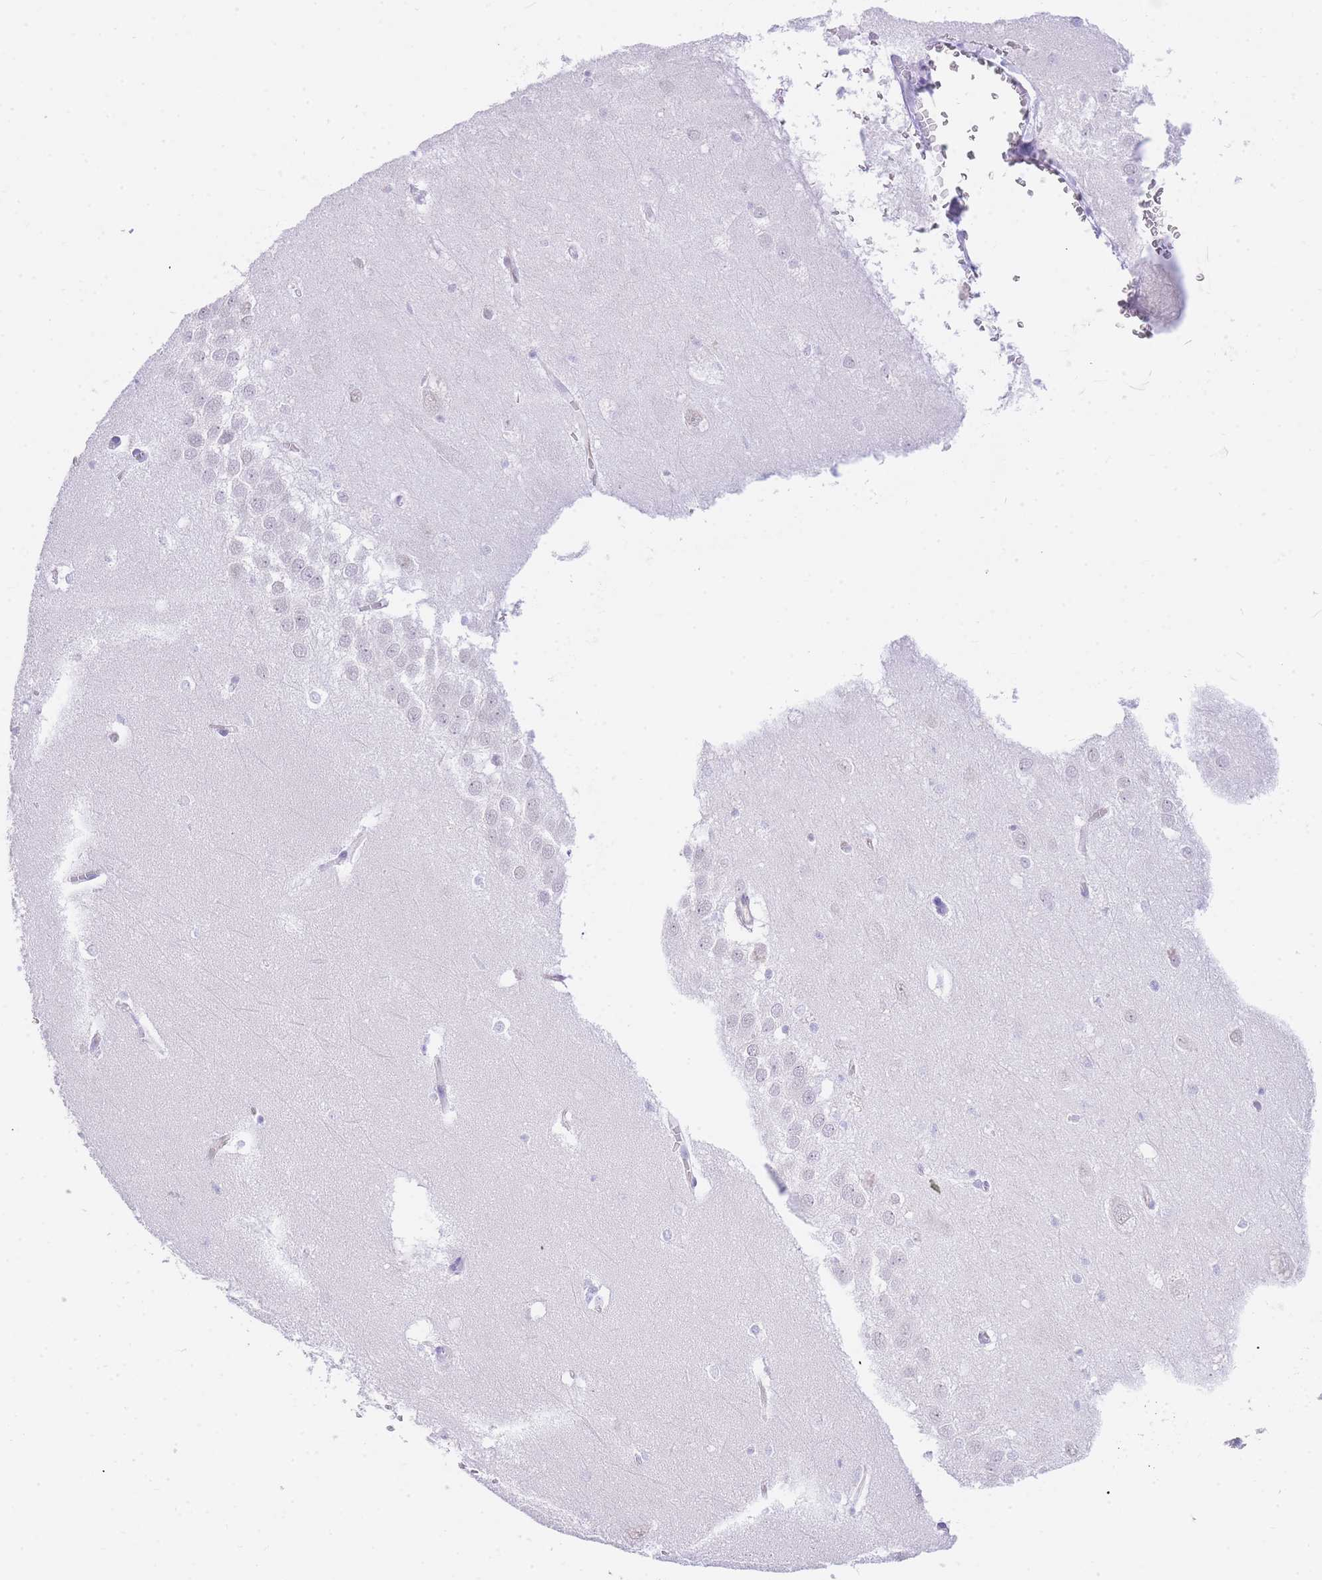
{"staining": {"intensity": "negative", "quantity": "none", "location": "none"}, "tissue": "hippocampus", "cell_type": "Glial cells", "image_type": "normal", "snomed": [{"axis": "morphology", "description": "Normal tissue, NOS"}, {"axis": "topography", "description": "Hippocampus"}], "caption": "This micrograph is of unremarkable hippocampus stained with IHC to label a protein in brown with the nuclei are counter-stained blue. There is no expression in glial cells.", "gene": "SRSF12", "patient": {"sex": "female", "age": 64}}